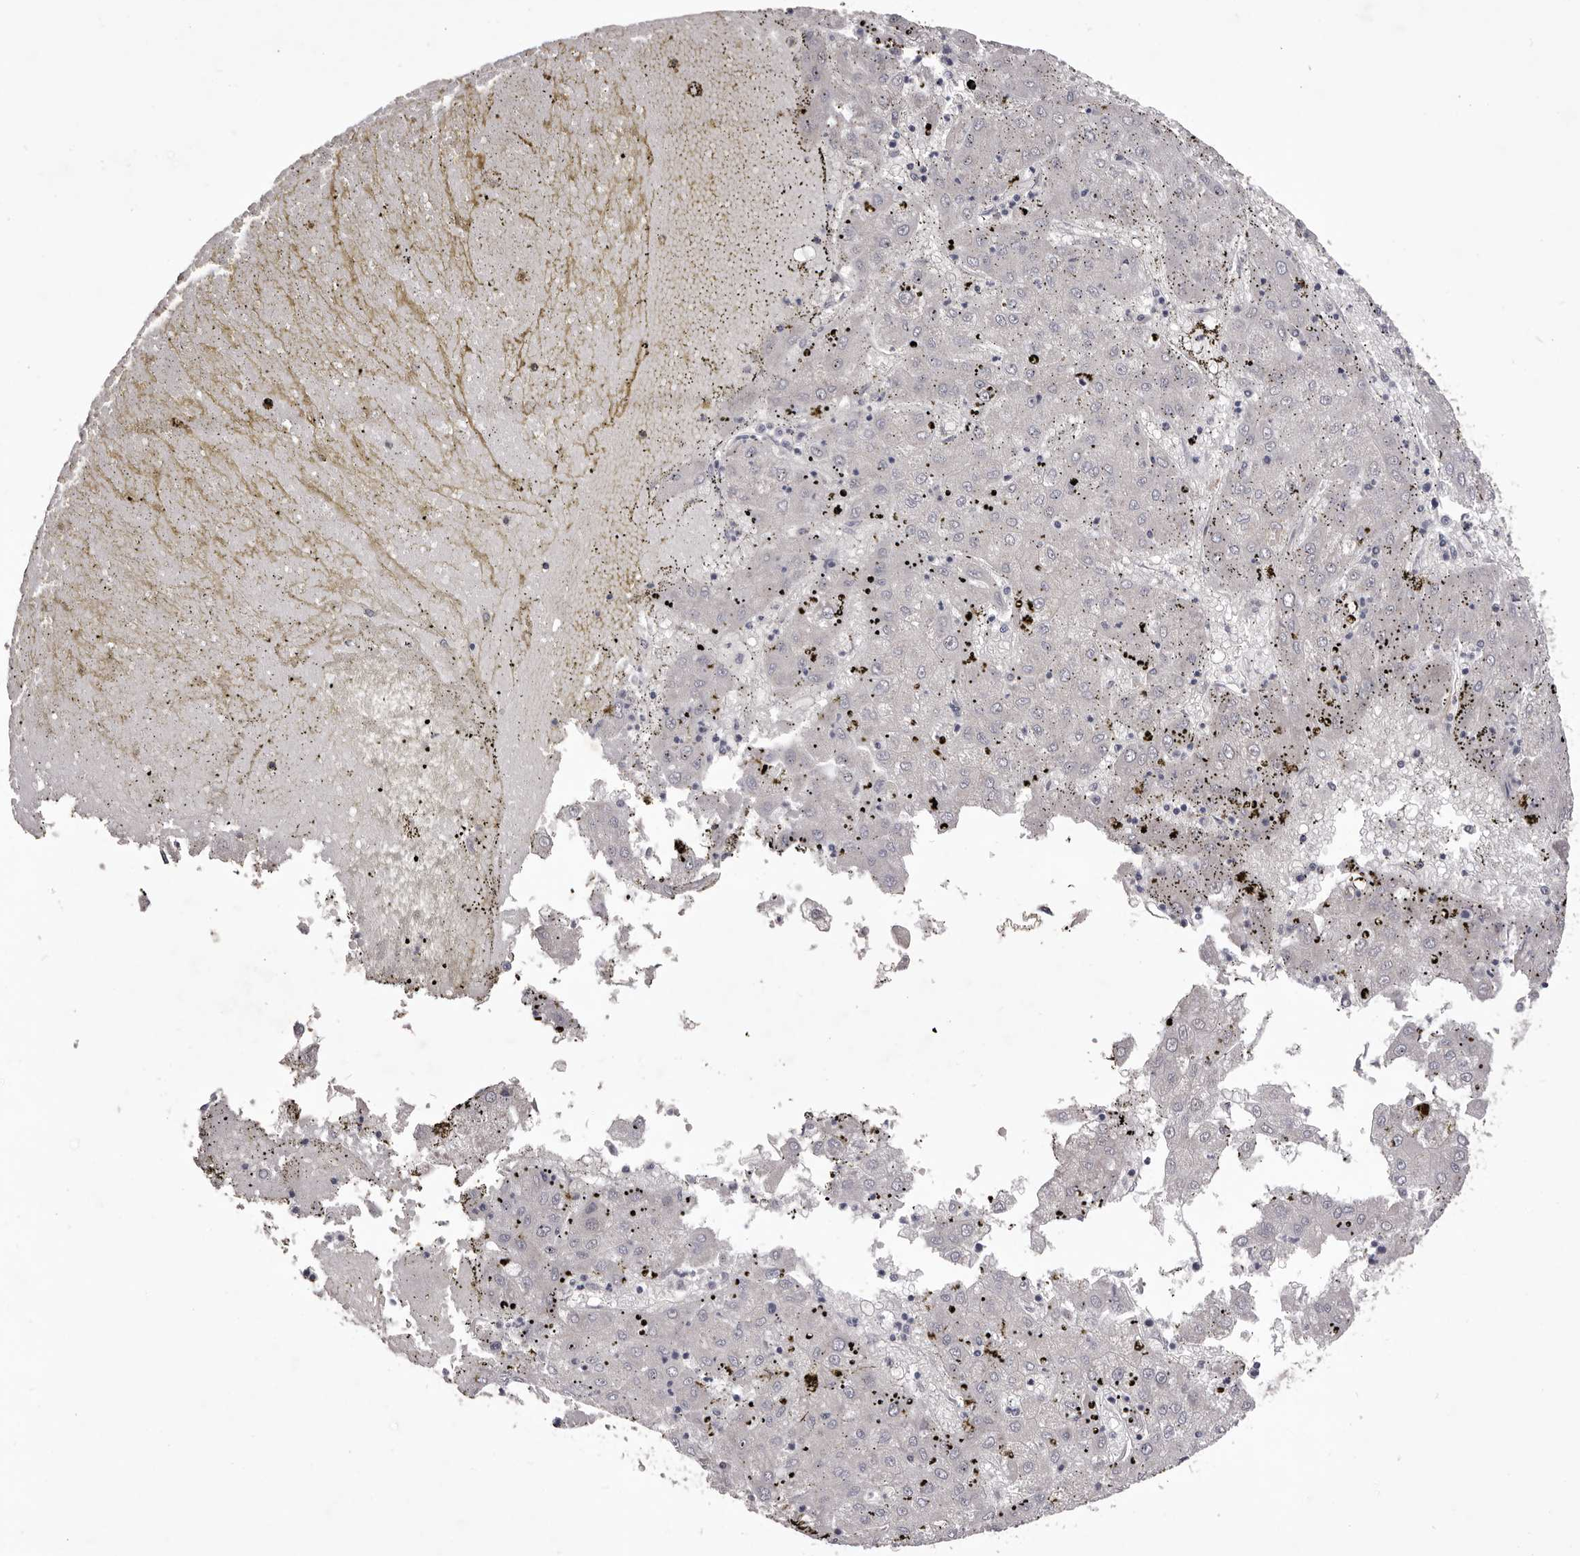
{"staining": {"intensity": "negative", "quantity": "none", "location": "none"}, "tissue": "liver cancer", "cell_type": "Tumor cells", "image_type": "cancer", "snomed": [{"axis": "morphology", "description": "Carcinoma, Hepatocellular, NOS"}, {"axis": "topography", "description": "Liver"}], "caption": "High power microscopy image of an immunohistochemistry (IHC) photomicrograph of hepatocellular carcinoma (liver), revealing no significant staining in tumor cells.", "gene": "PNRC1", "patient": {"sex": "male", "age": 72}}